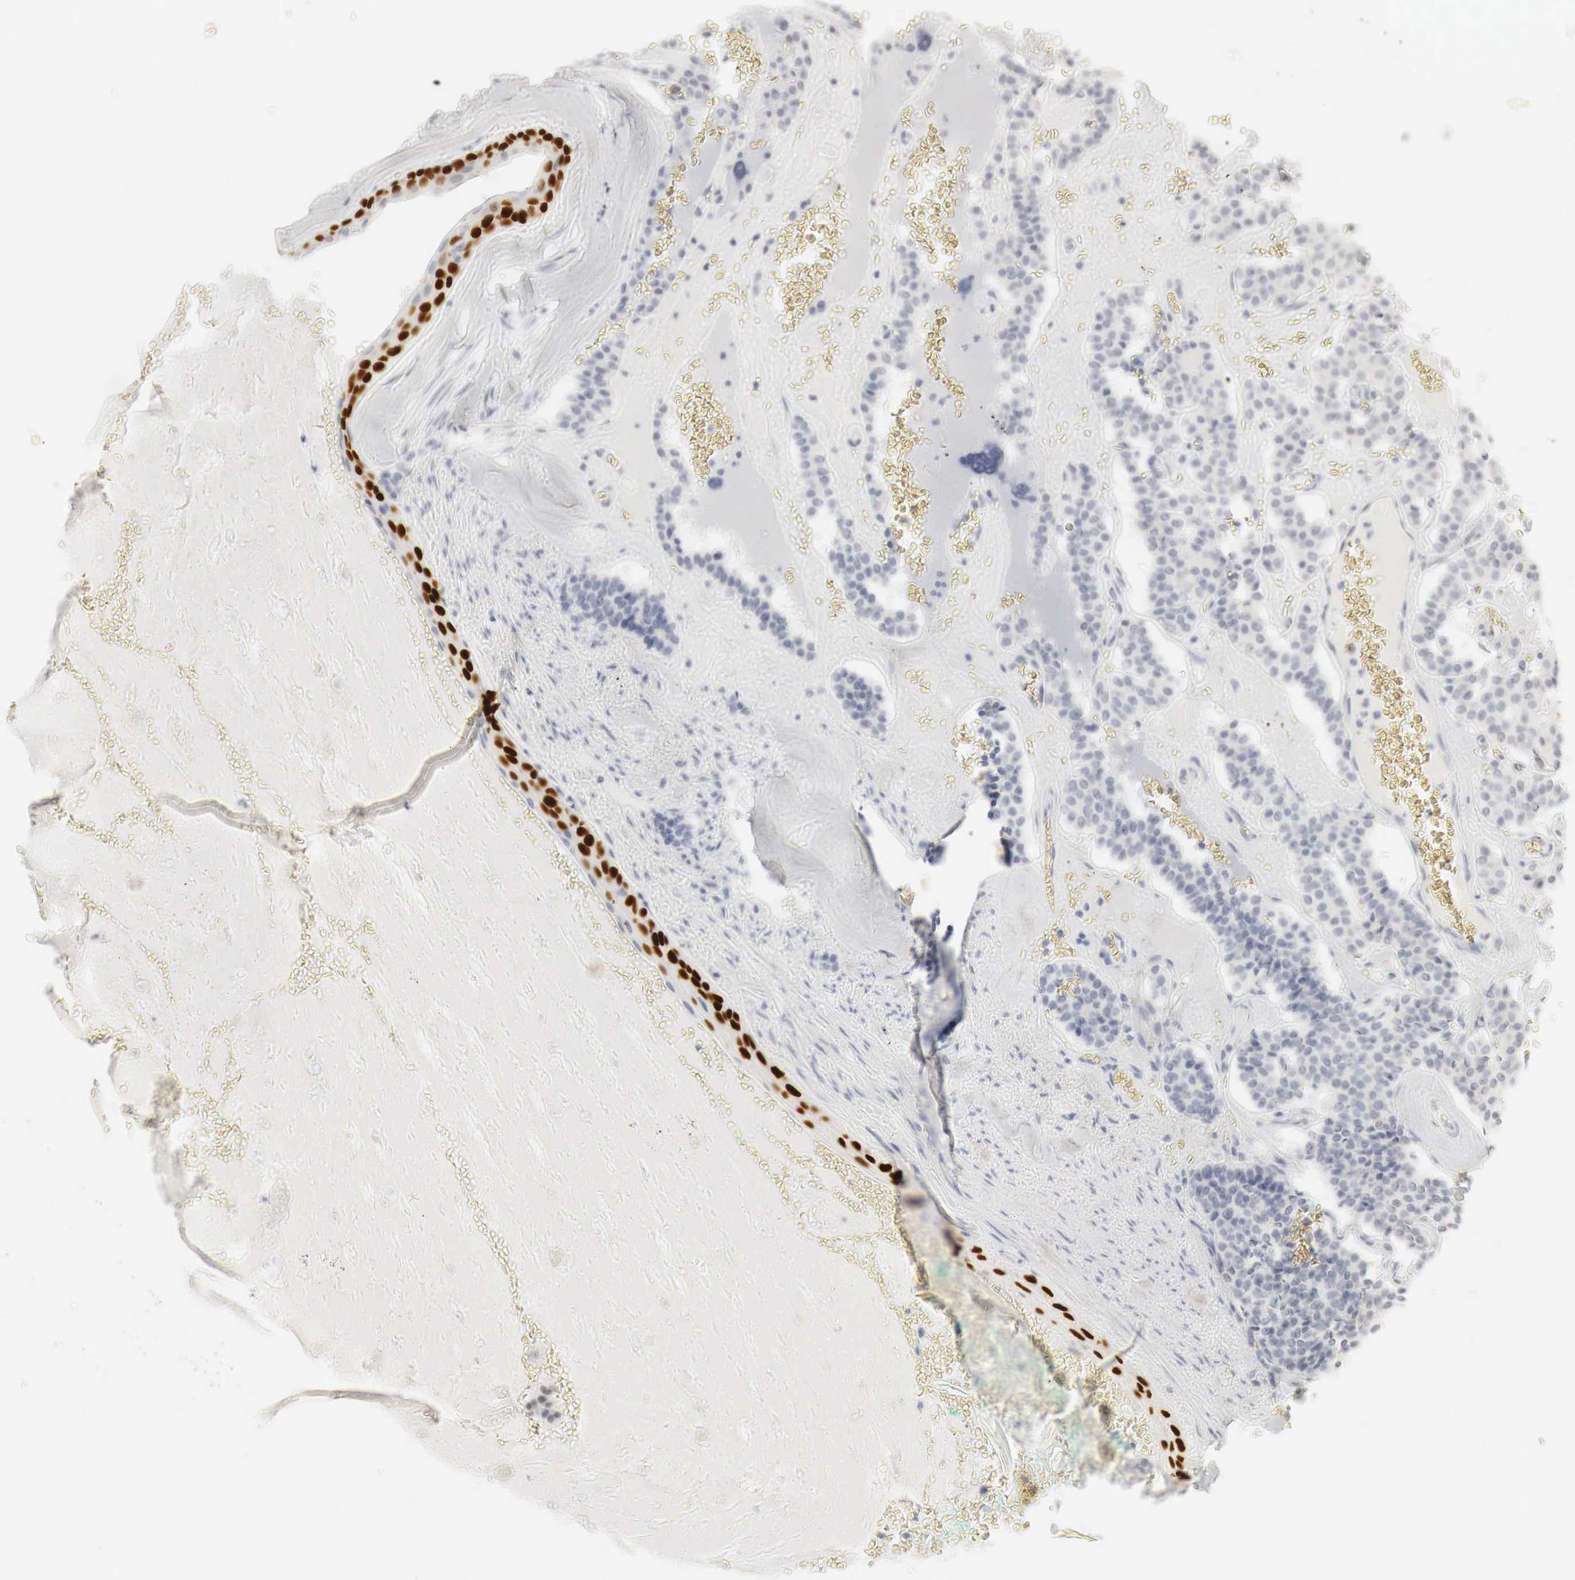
{"staining": {"intensity": "negative", "quantity": "none", "location": "none"}, "tissue": "carcinoid", "cell_type": "Tumor cells", "image_type": "cancer", "snomed": [{"axis": "morphology", "description": "Carcinoid, malignant, NOS"}, {"axis": "topography", "description": "Bronchus"}], "caption": "Tumor cells are negative for protein expression in human malignant carcinoid.", "gene": "TP63", "patient": {"sex": "male", "age": 55}}